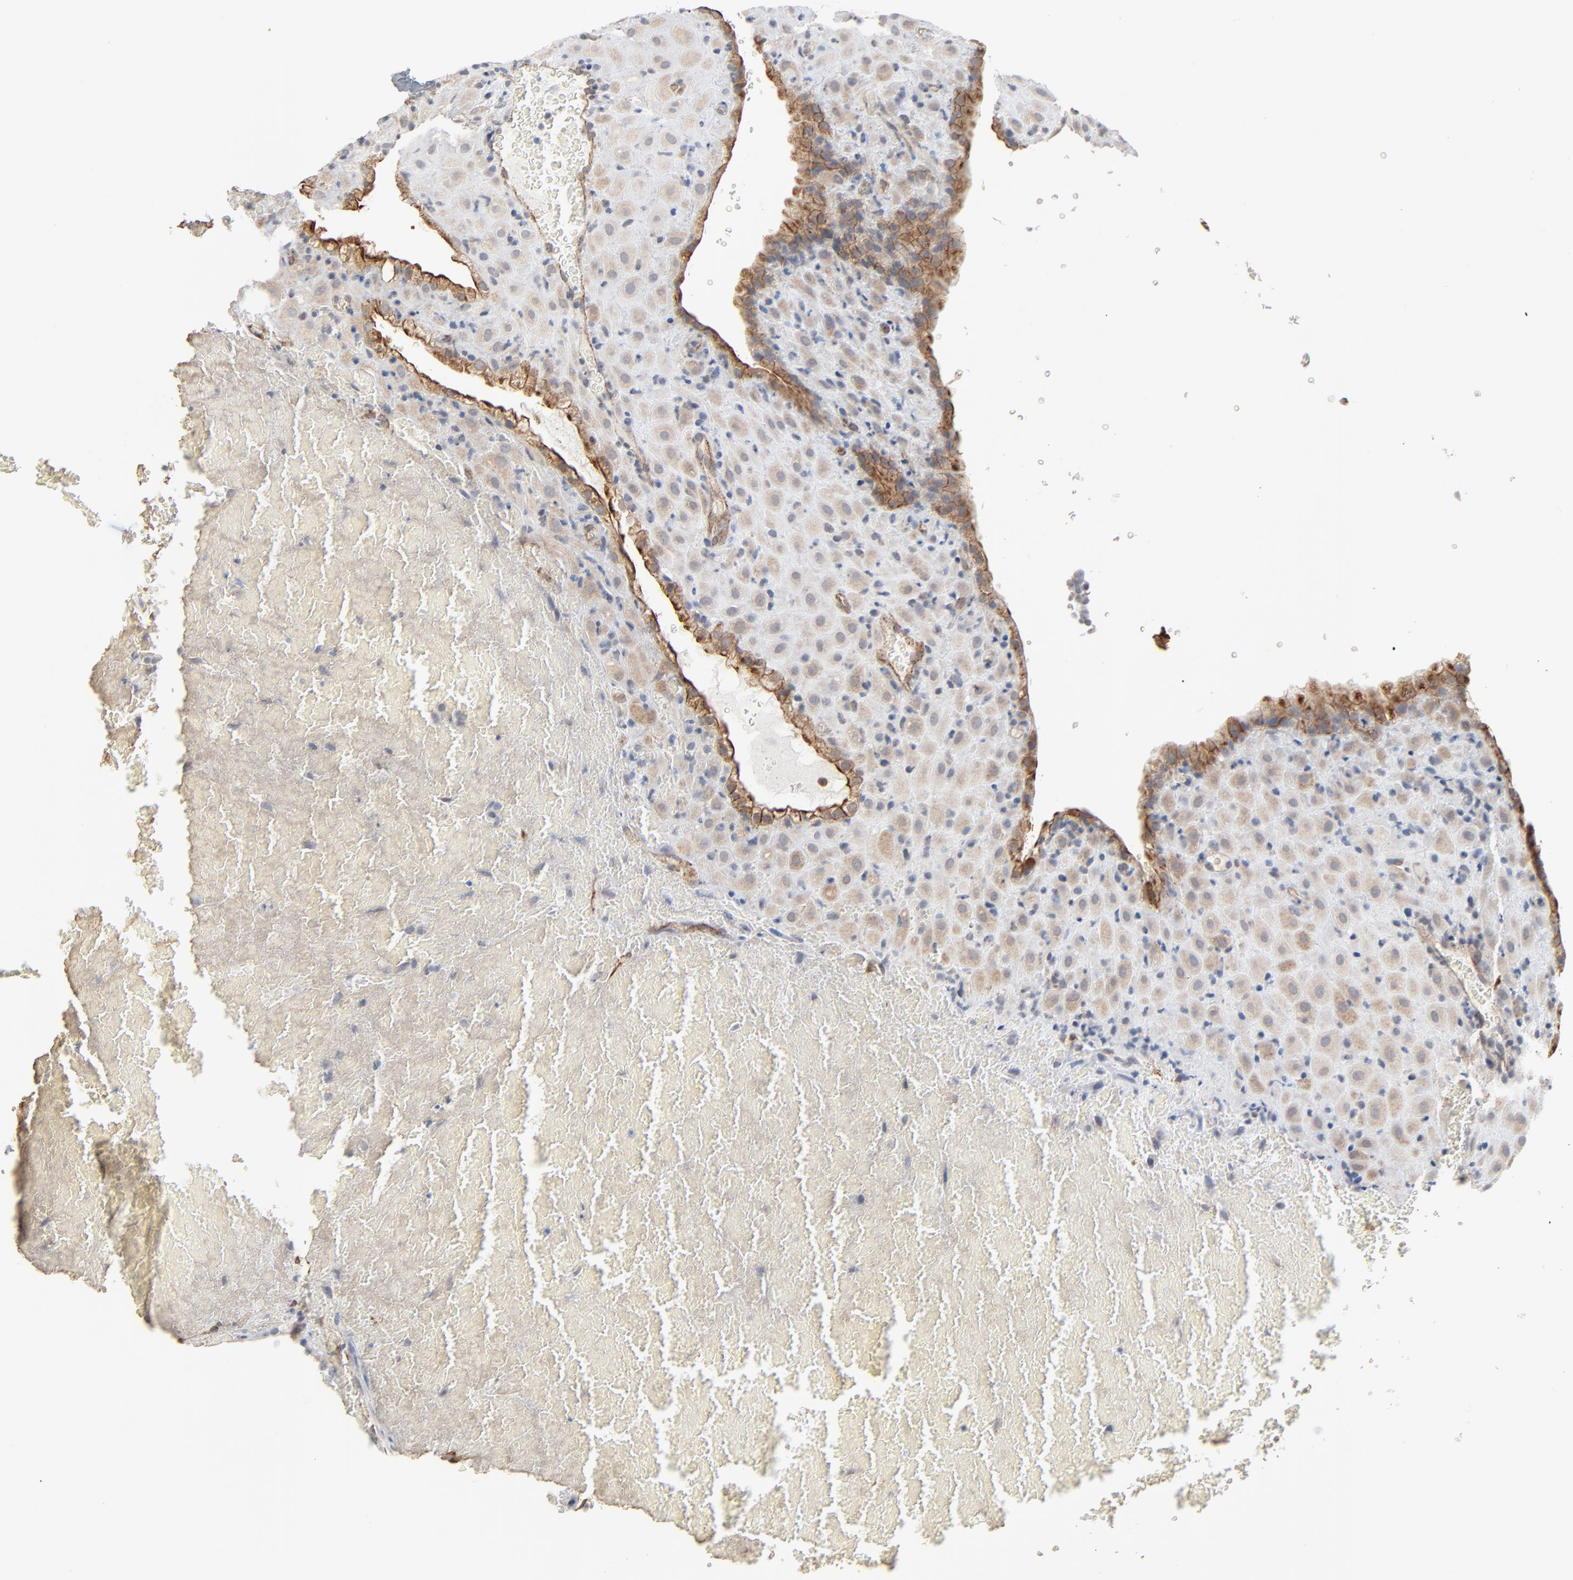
{"staining": {"intensity": "moderate", "quantity": "<25%", "location": "cytoplasmic/membranous"}, "tissue": "placenta", "cell_type": "Decidual cells", "image_type": "normal", "snomed": [{"axis": "morphology", "description": "Normal tissue, NOS"}, {"axis": "topography", "description": "Placenta"}], "caption": "Immunohistochemical staining of unremarkable placenta displays moderate cytoplasmic/membranous protein positivity in about <25% of decidual cells.", "gene": "ITPR3", "patient": {"sex": "female", "age": 19}}